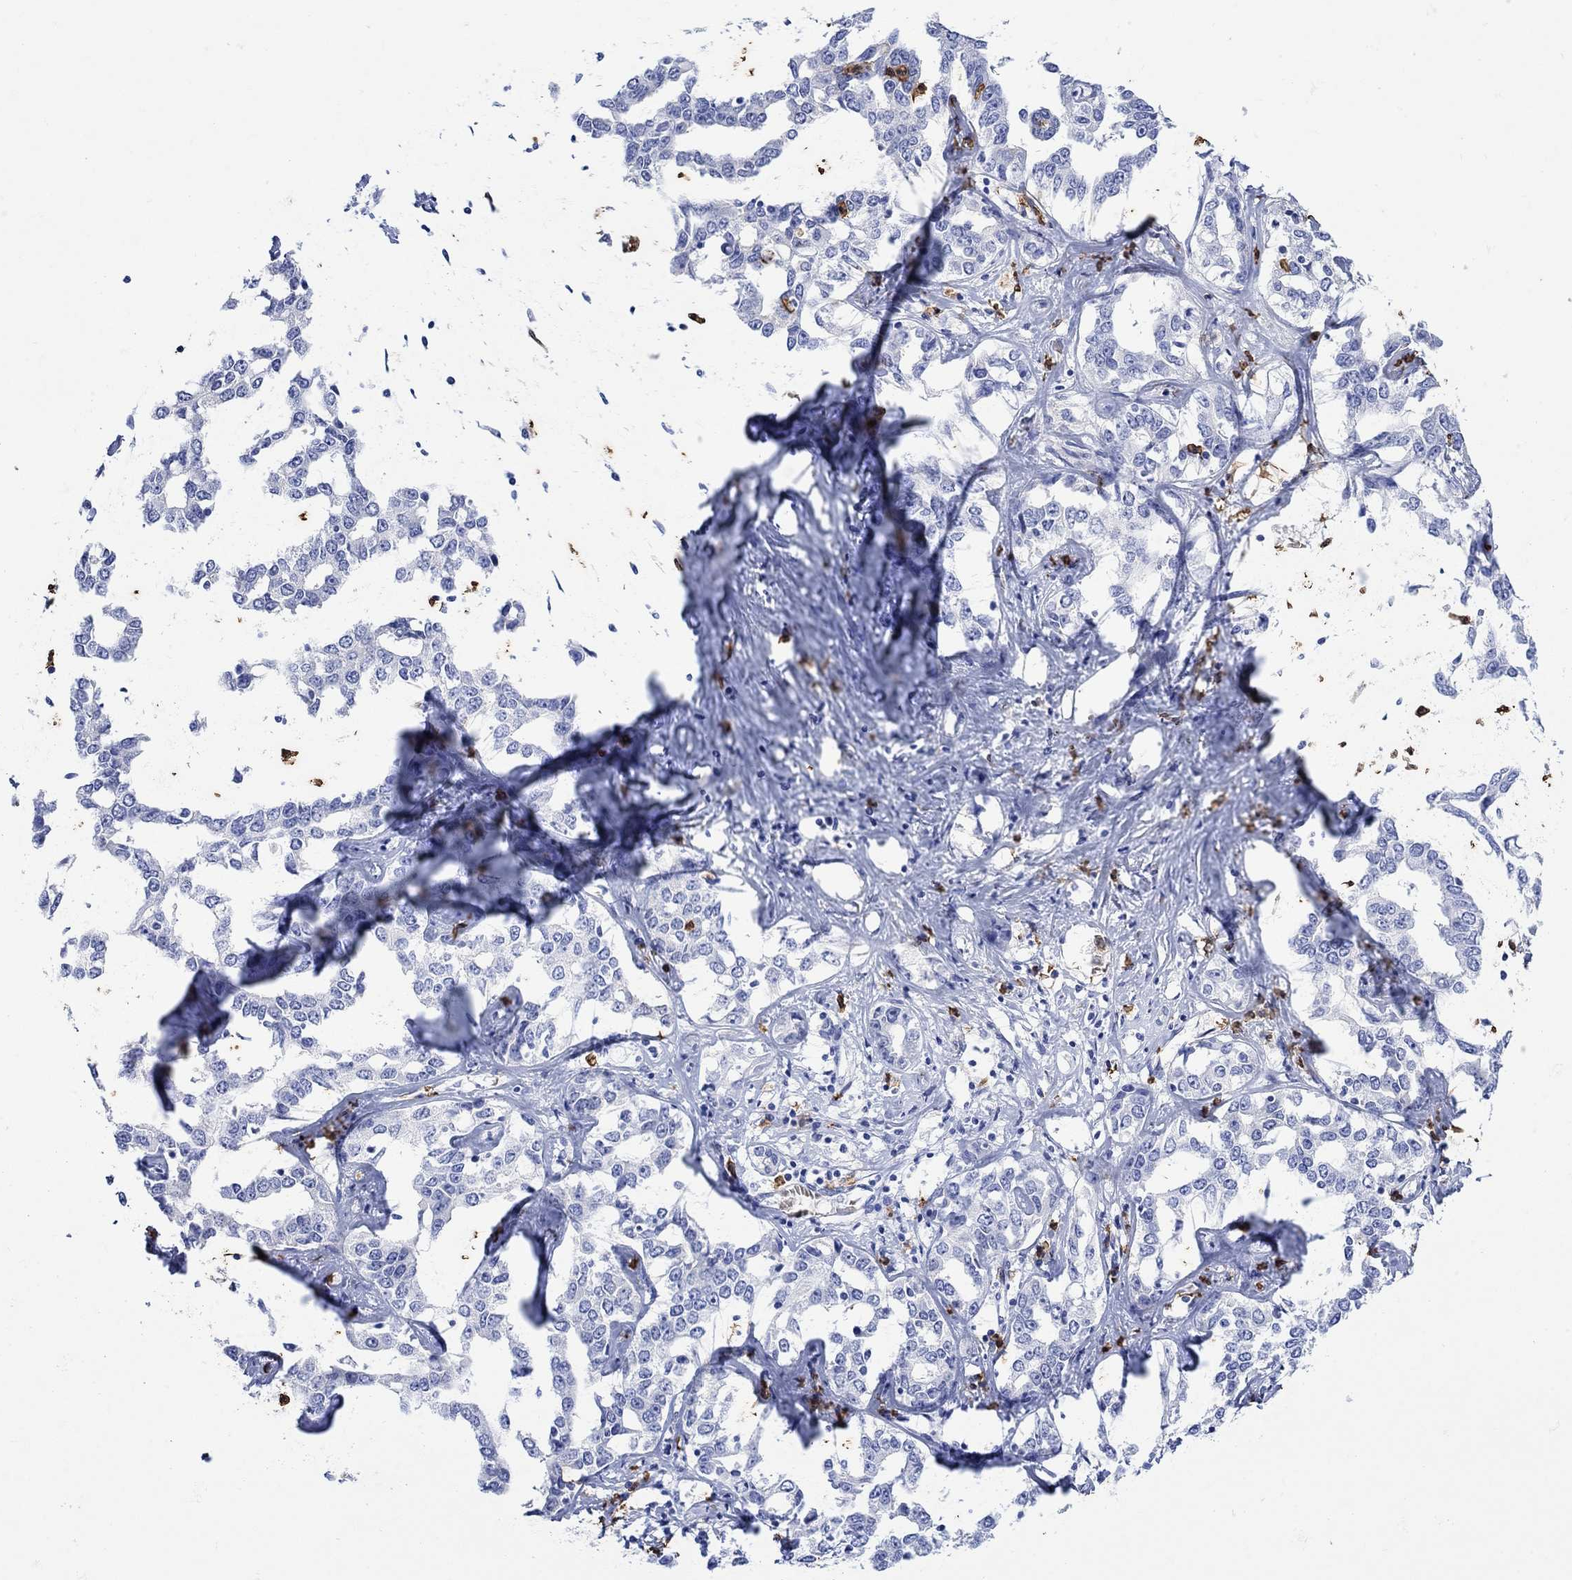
{"staining": {"intensity": "negative", "quantity": "none", "location": "none"}, "tissue": "liver cancer", "cell_type": "Tumor cells", "image_type": "cancer", "snomed": [{"axis": "morphology", "description": "Cholangiocarcinoma"}, {"axis": "topography", "description": "Liver"}], "caption": "Human liver cancer (cholangiocarcinoma) stained for a protein using immunohistochemistry (IHC) displays no expression in tumor cells.", "gene": "LINGO3", "patient": {"sex": "male", "age": 59}}